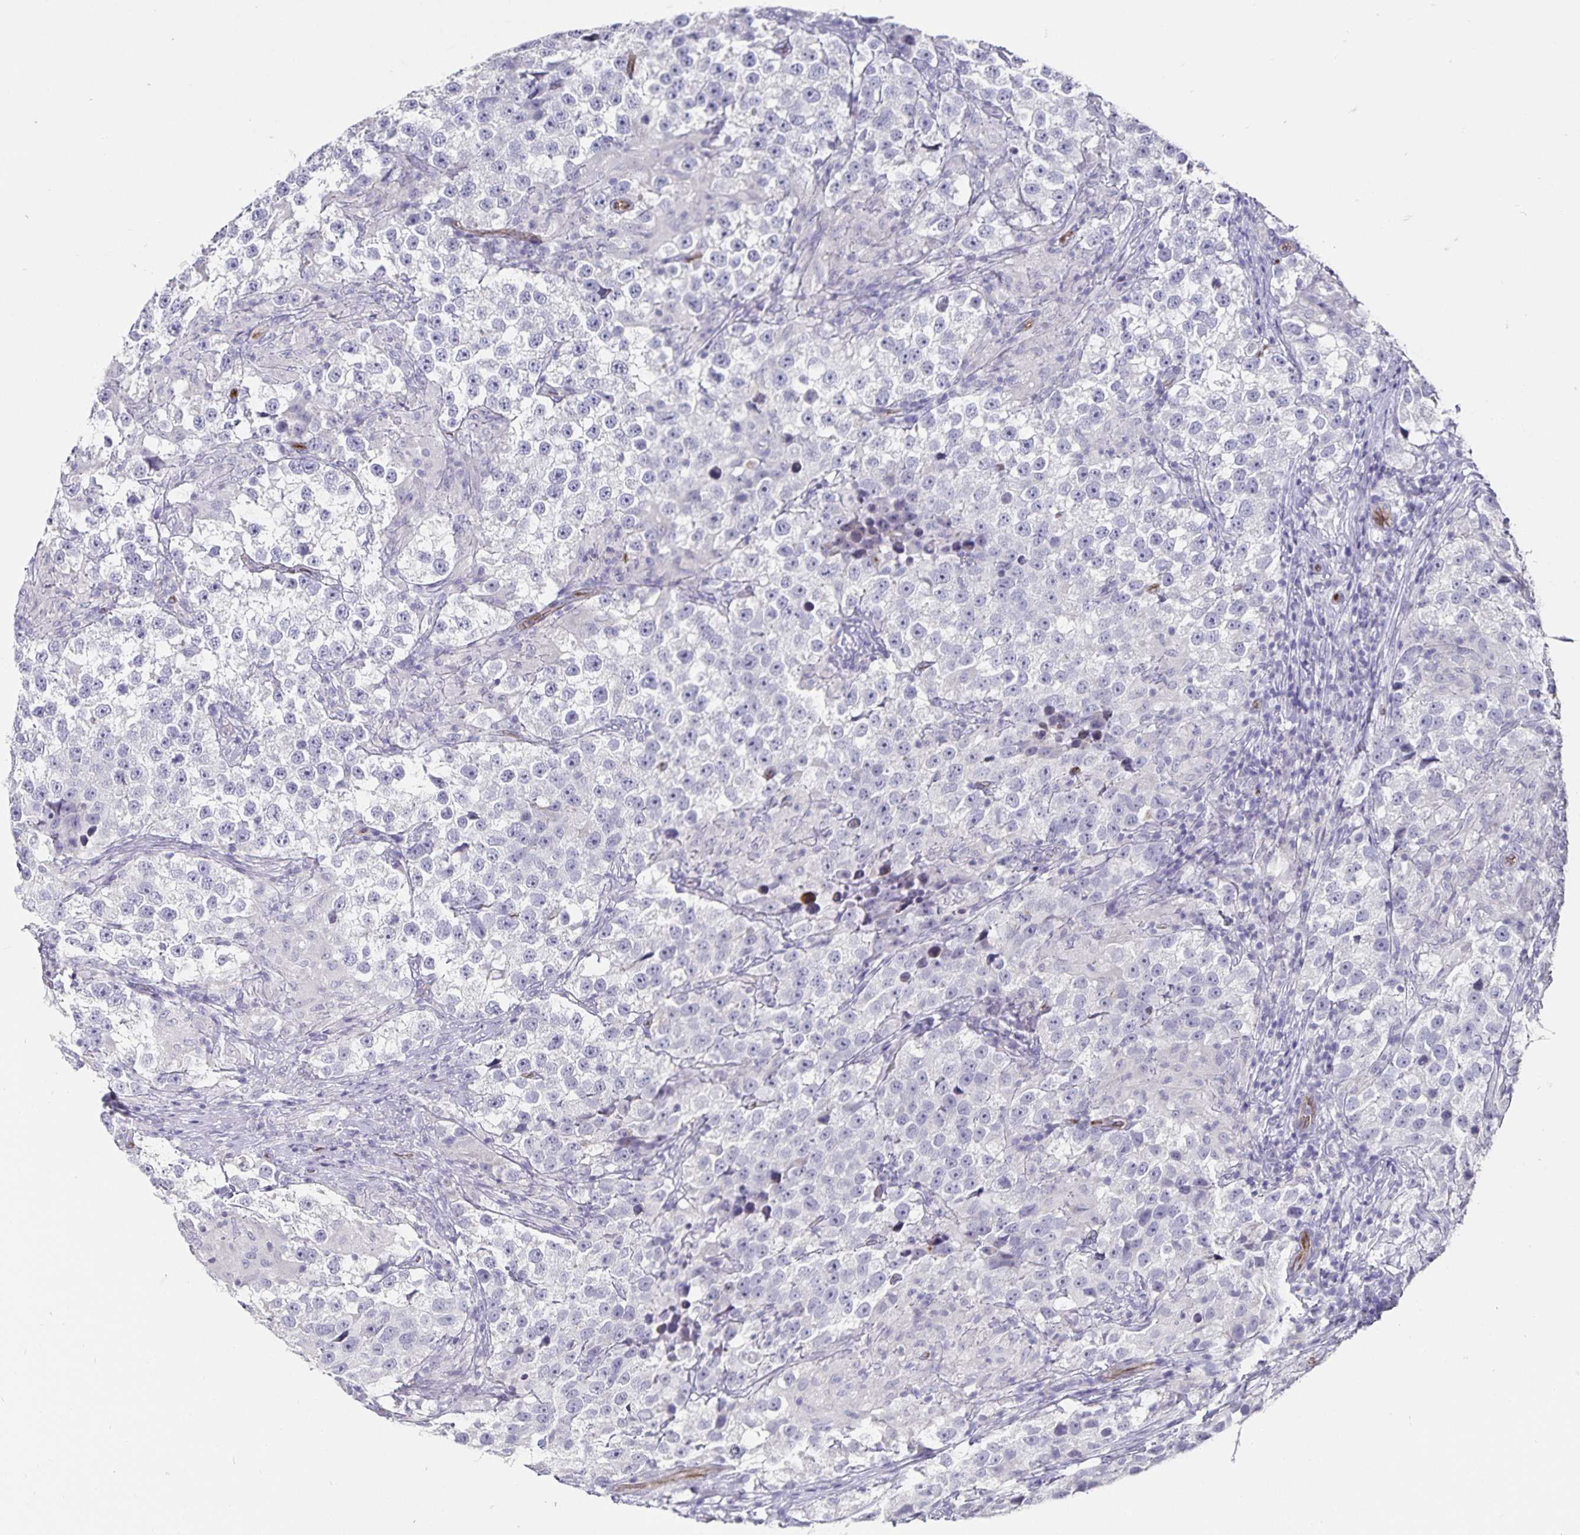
{"staining": {"intensity": "negative", "quantity": "none", "location": "none"}, "tissue": "testis cancer", "cell_type": "Tumor cells", "image_type": "cancer", "snomed": [{"axis": "morphology", "description": "Seminoma, NOS"}, {"axis": "topography", "description": "Testis"}], "caption": "Protein analysis of testis seminoma shows no significant expression in tumor cells.", "gene": "PODXL", "patient": {"sex": "male", "age": 46}}